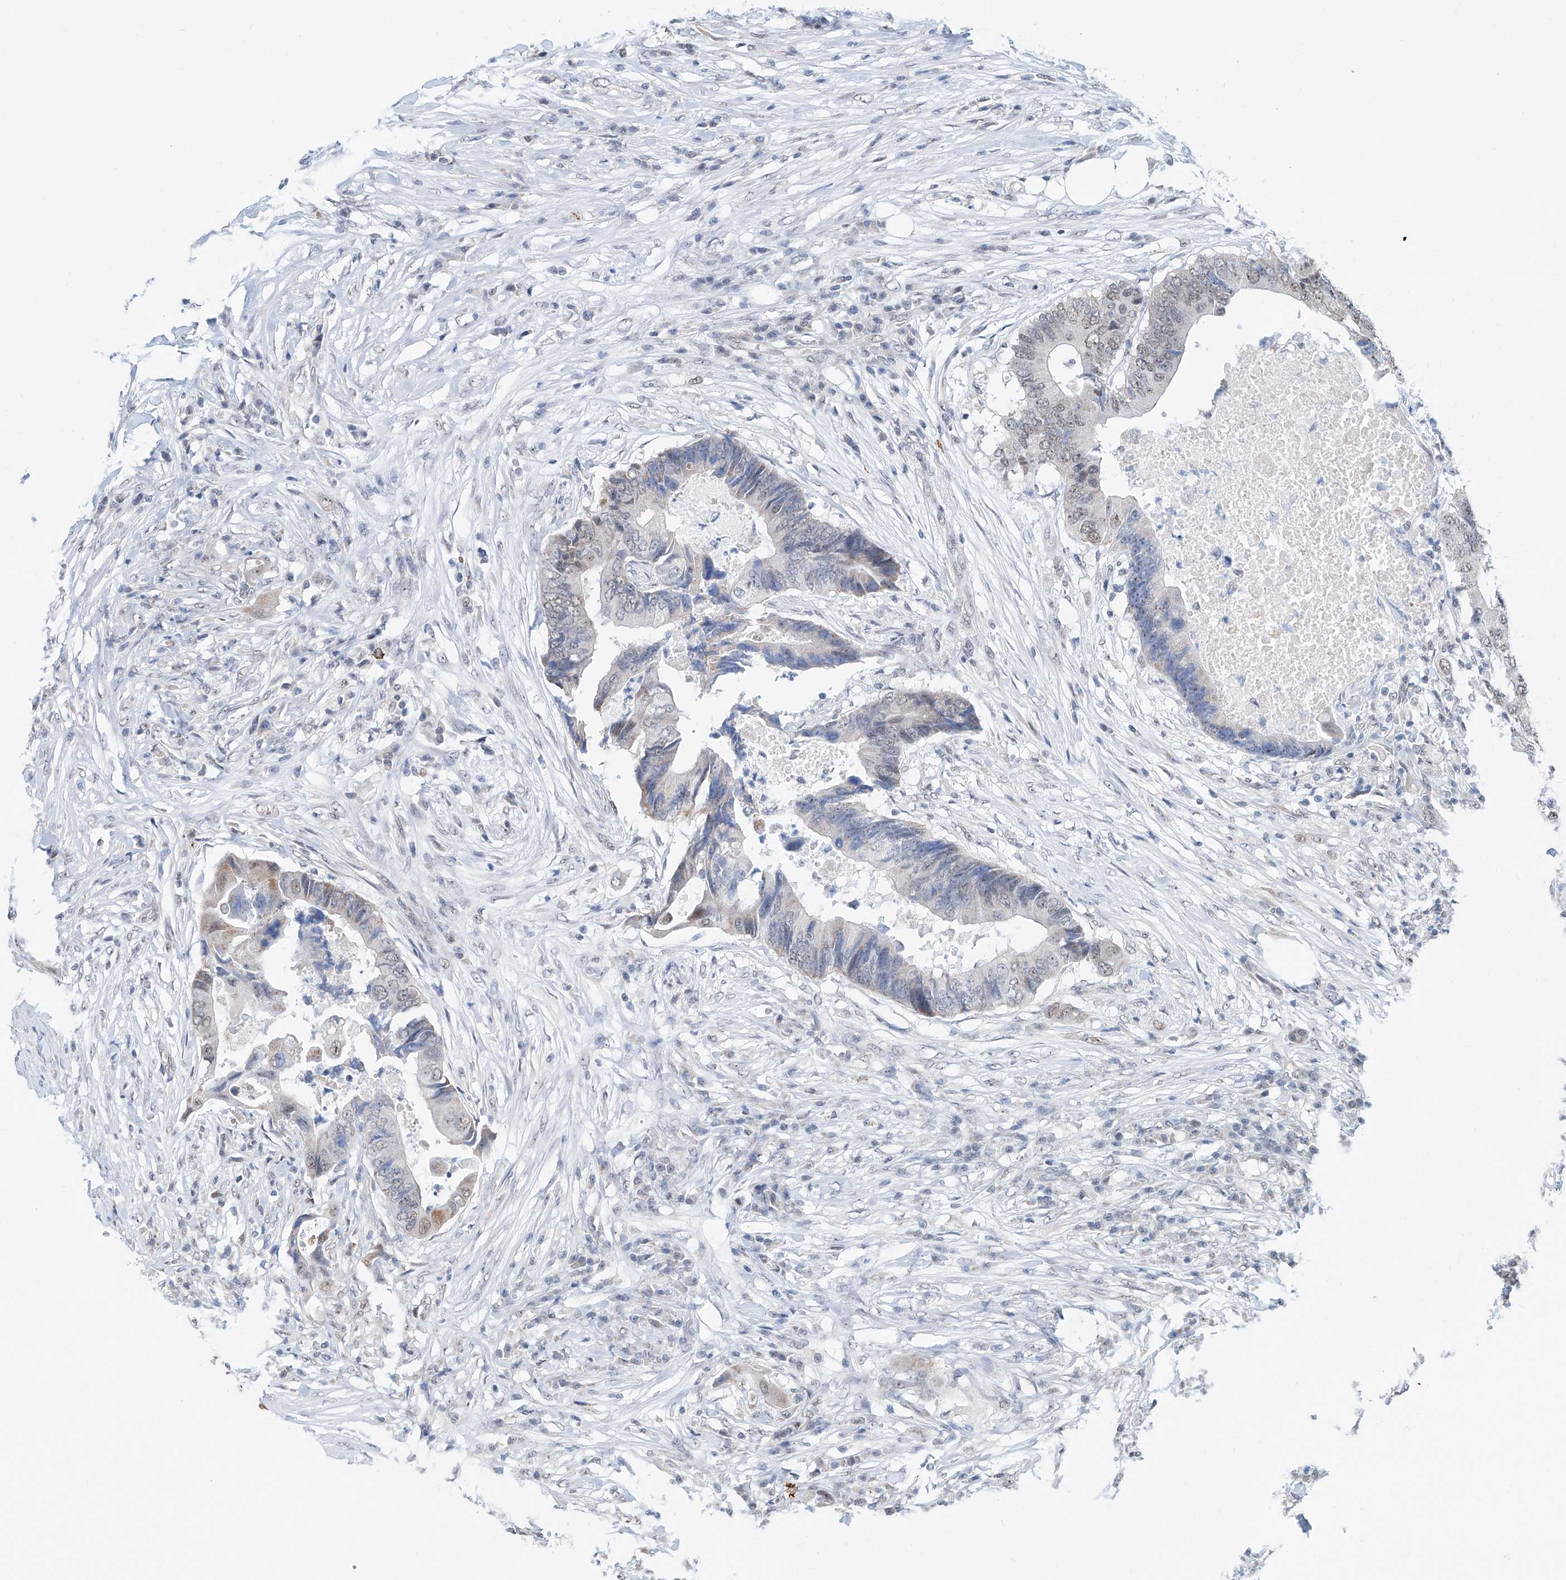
{"staining": {"intensity": "weak", "quantity": "25%-75%", "location": "nuclear"}, "tissue": "colorectal cancer", "cell_type": "Tumor cells", "image_type": "cancer", "snomed": [{"axis": "morphology", "description": "Adenocarcinoma, NOS"}, {"axis": "topography", "description": "Colon"}], "caption": "Approximately 25%-75% of tumor cells in colorectal adenocarcinoma reveal weak nuclear protein expression as visualized by brown immunohistochemical staining.", "gene": "SDE2", "patient": {"sex": "male", "age": 71}}